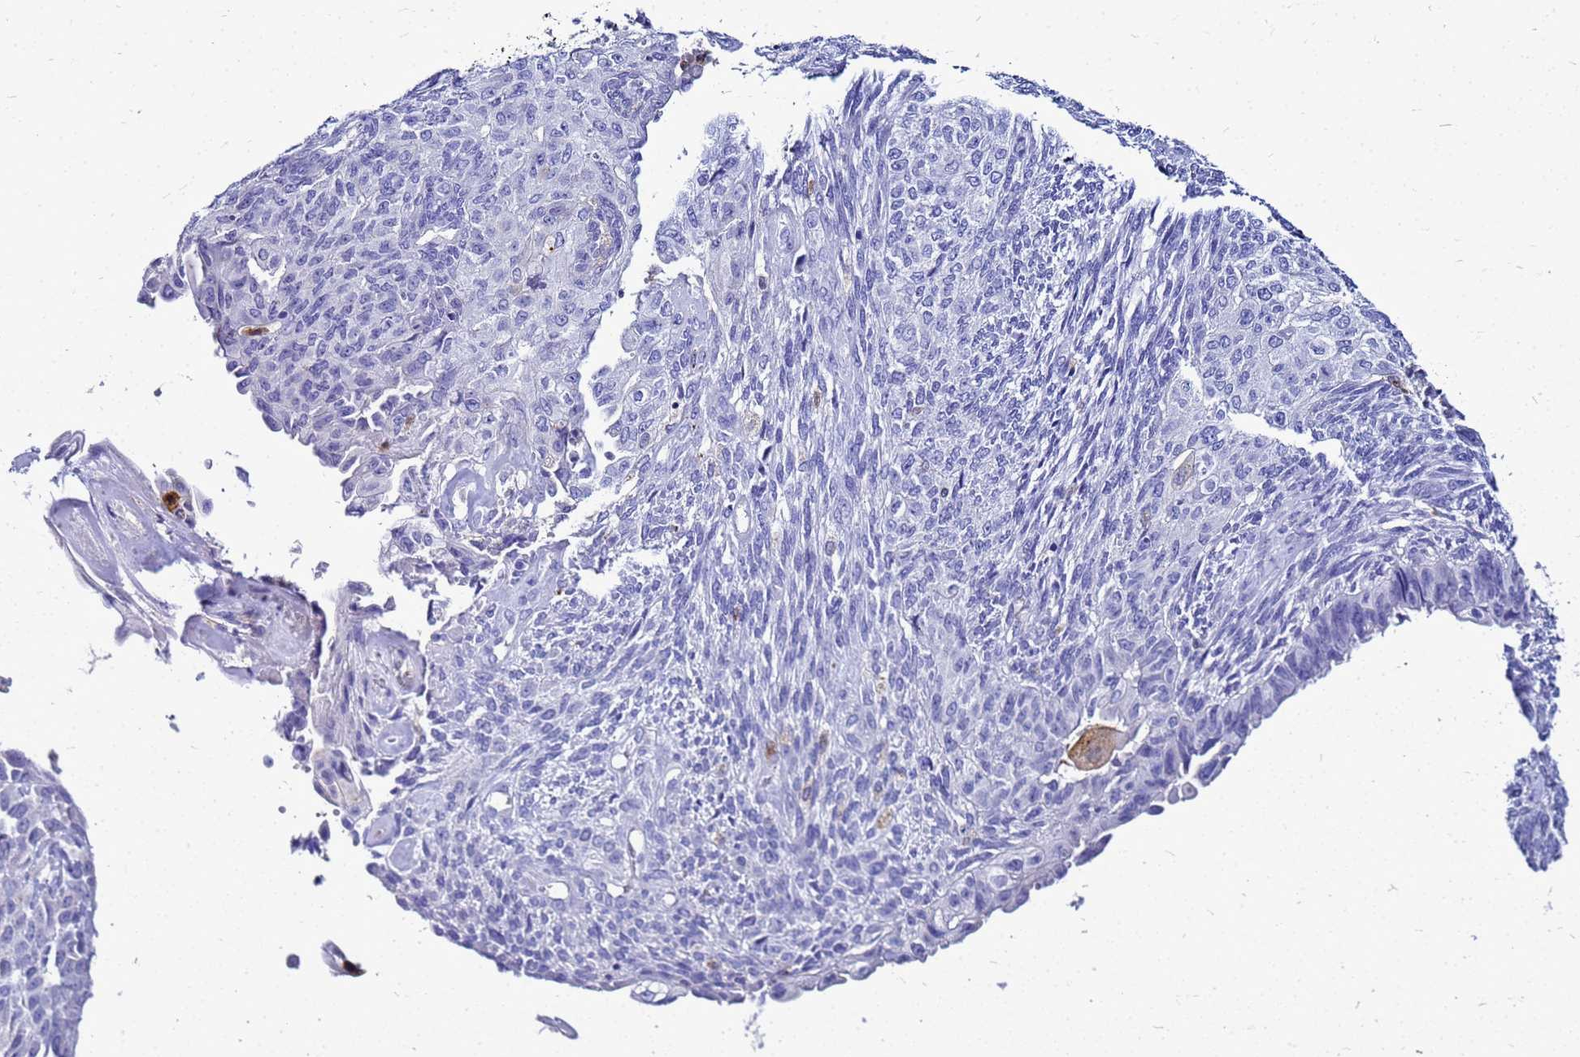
{"staining": {"intensity": "negative", "quantity": "none", "location": "none"}, "tissue": "endometrial cancer", "cell_type": "Tumor cells", "image_type": "cancer", "snomed": [{"axis": "morphology", "description": "Adenocarcinoma, NOS"}, {"axis": "topography", "description": "Endometrium"}], "caption": "This is a photomicrograph of immunohistochemistry staining of endometrial cancer (adenocarcinoma), which shows no positivity in tumor cells. (DAB immunohistochemistry (IHC) visualized using brightfield microscopy, high magnification).", "gene": "CSTA", "patient": {"sex": "female", "age": 32}}